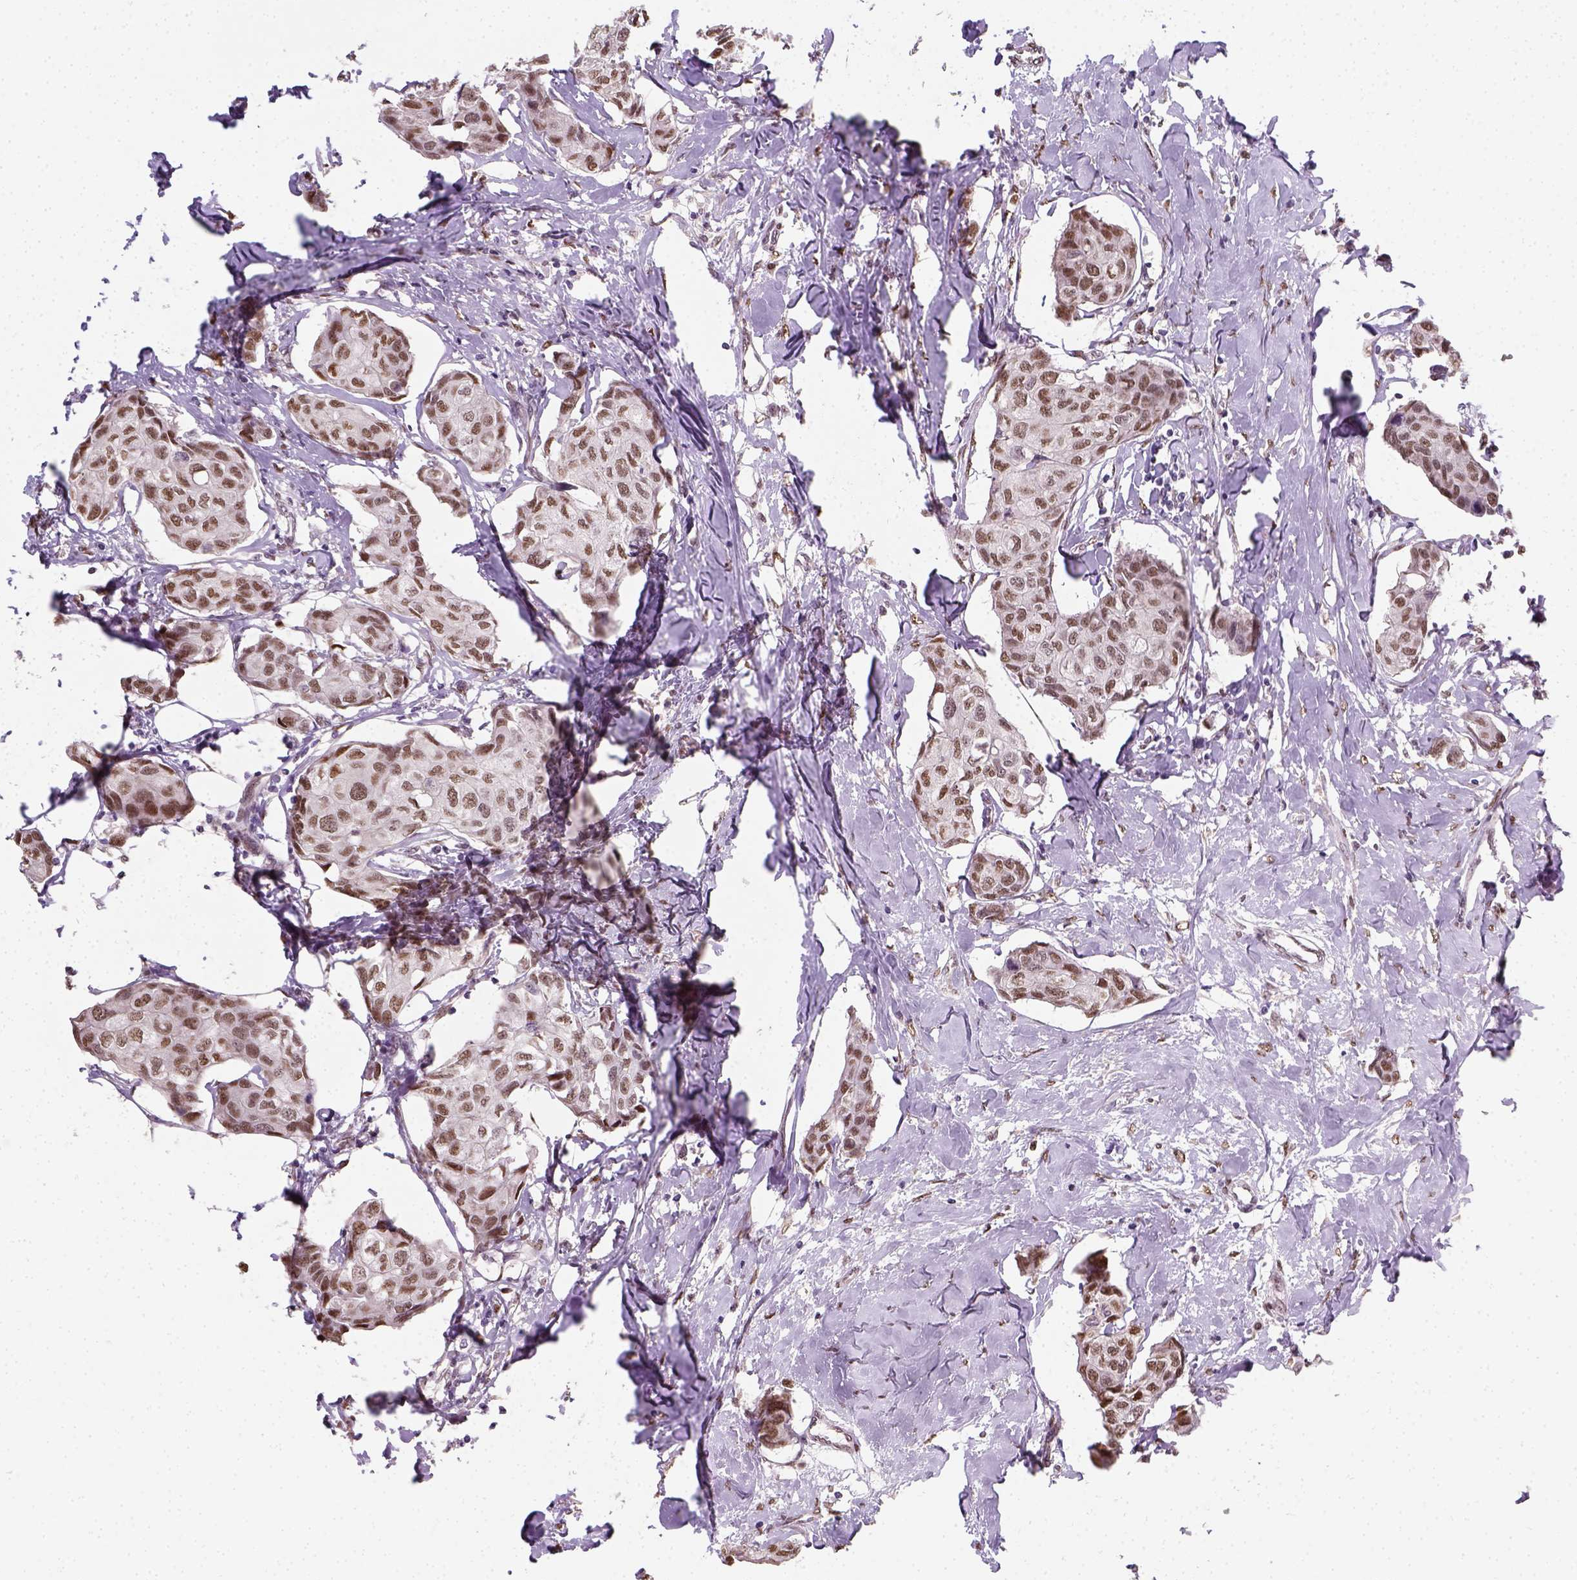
{"staining": {"intensity": "moderate", "quantity": ">75%", "location": "nuclear"}, "tissue": "breast cancer", "cell_type": "Tumor cells", "image_type": "cancer", "snomed": [{"axis": "morphology", "description": "Duct carcinoma"}, {"axis": "topography", "description": "Breast"}], "caption": "A micrograph of human intraductal carcinoma (breast) stained for a protein demonstrates moderate nuclear brown staining in tumor cells.", "gene": "C1orf112", "patient": {"sex": "female", "age": 80}}